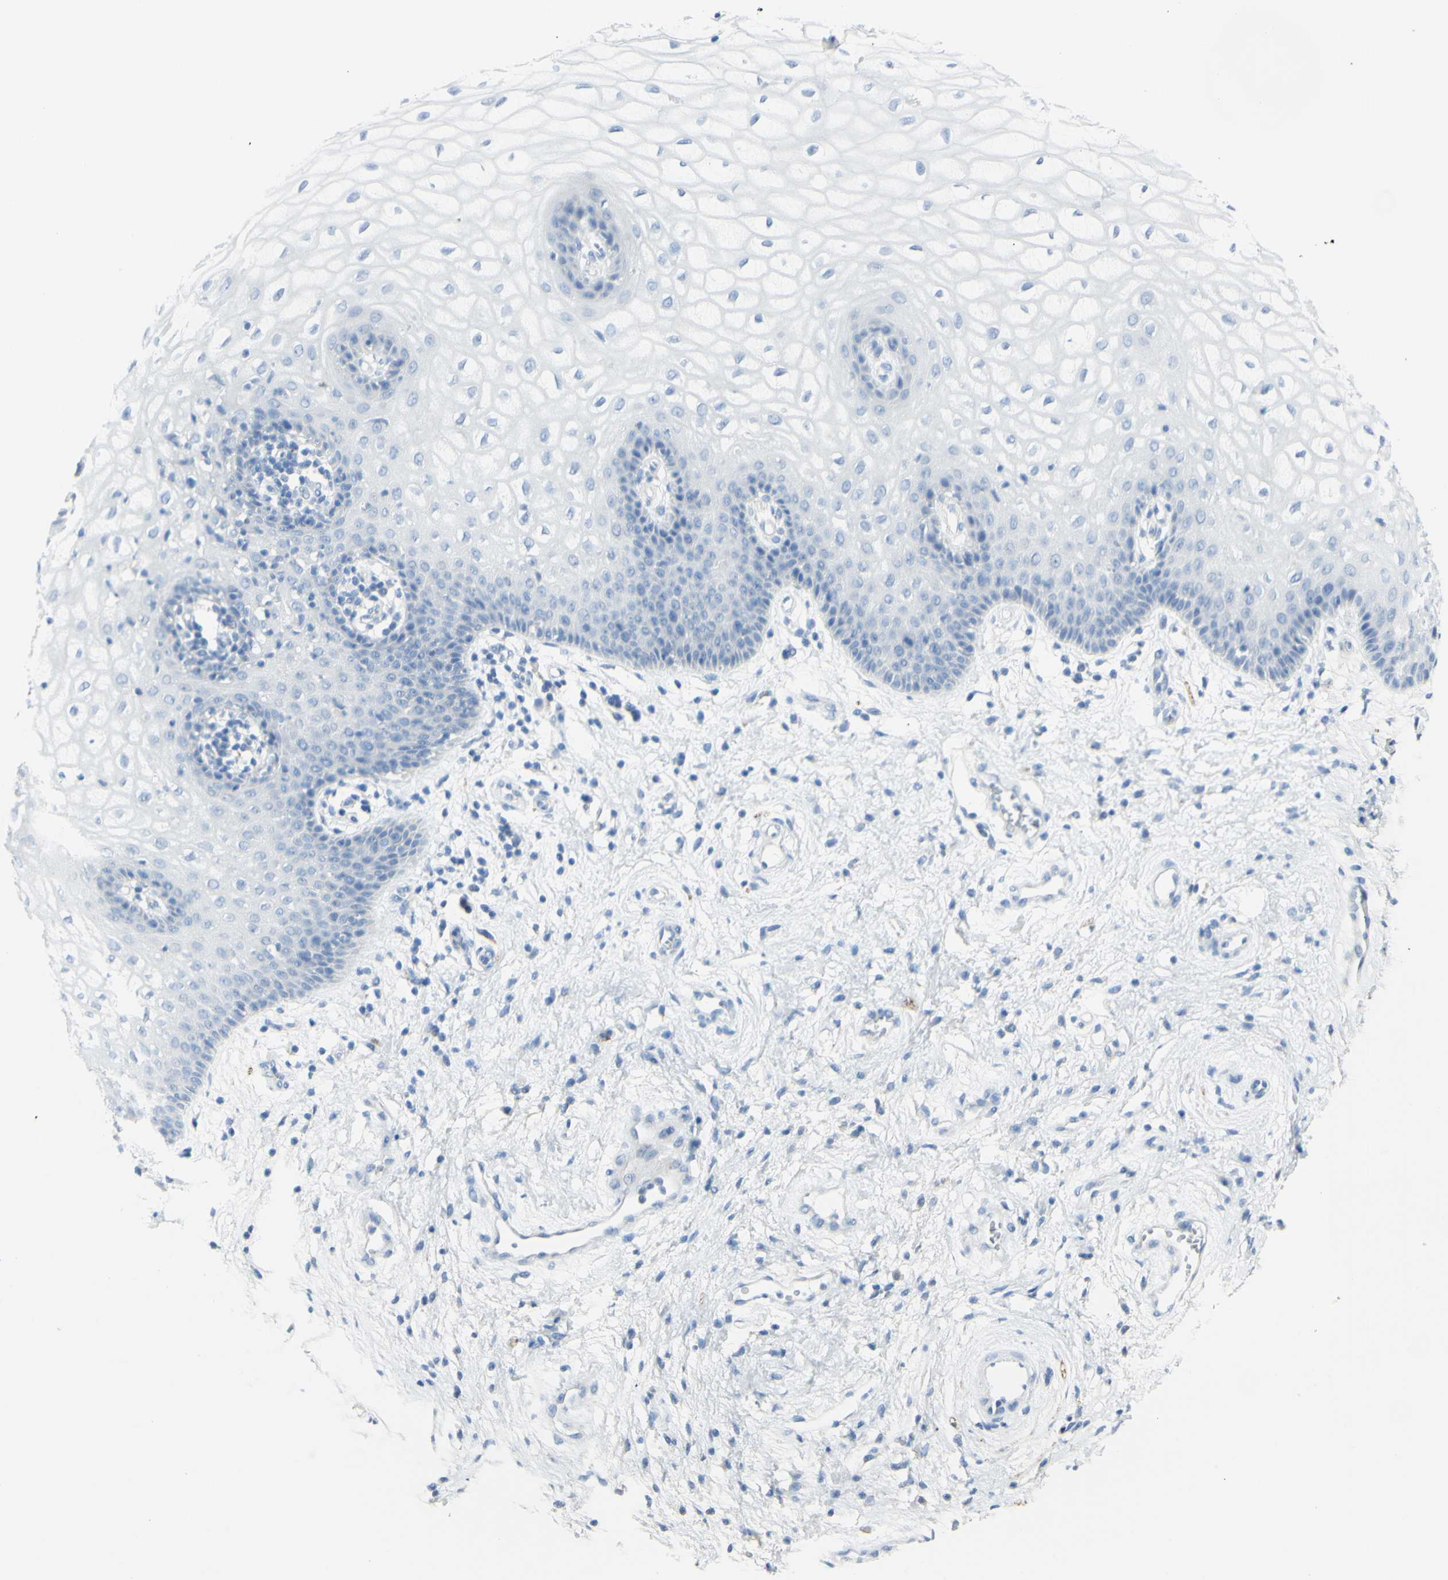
{"staining": {"intensity": "negative", "quantity": "none", "location": "none"}, "tissue": "vagina", "cell_type": "Squamous epithelial cells", "image_type": "normal", "snomed": [{"axis": "morphology", "description": "Normal tissue, NOS"}, {"axis": "topography", "description": "Vagina"}], "caption": "Immunohistochemistry (IHC) micrograph of benign vagina: vagina stained with DAB shows no significant protein staining in squamous epithelial cells.", "gene": "TSPAN1", "patient": {"sex": "female", "age": 34}}